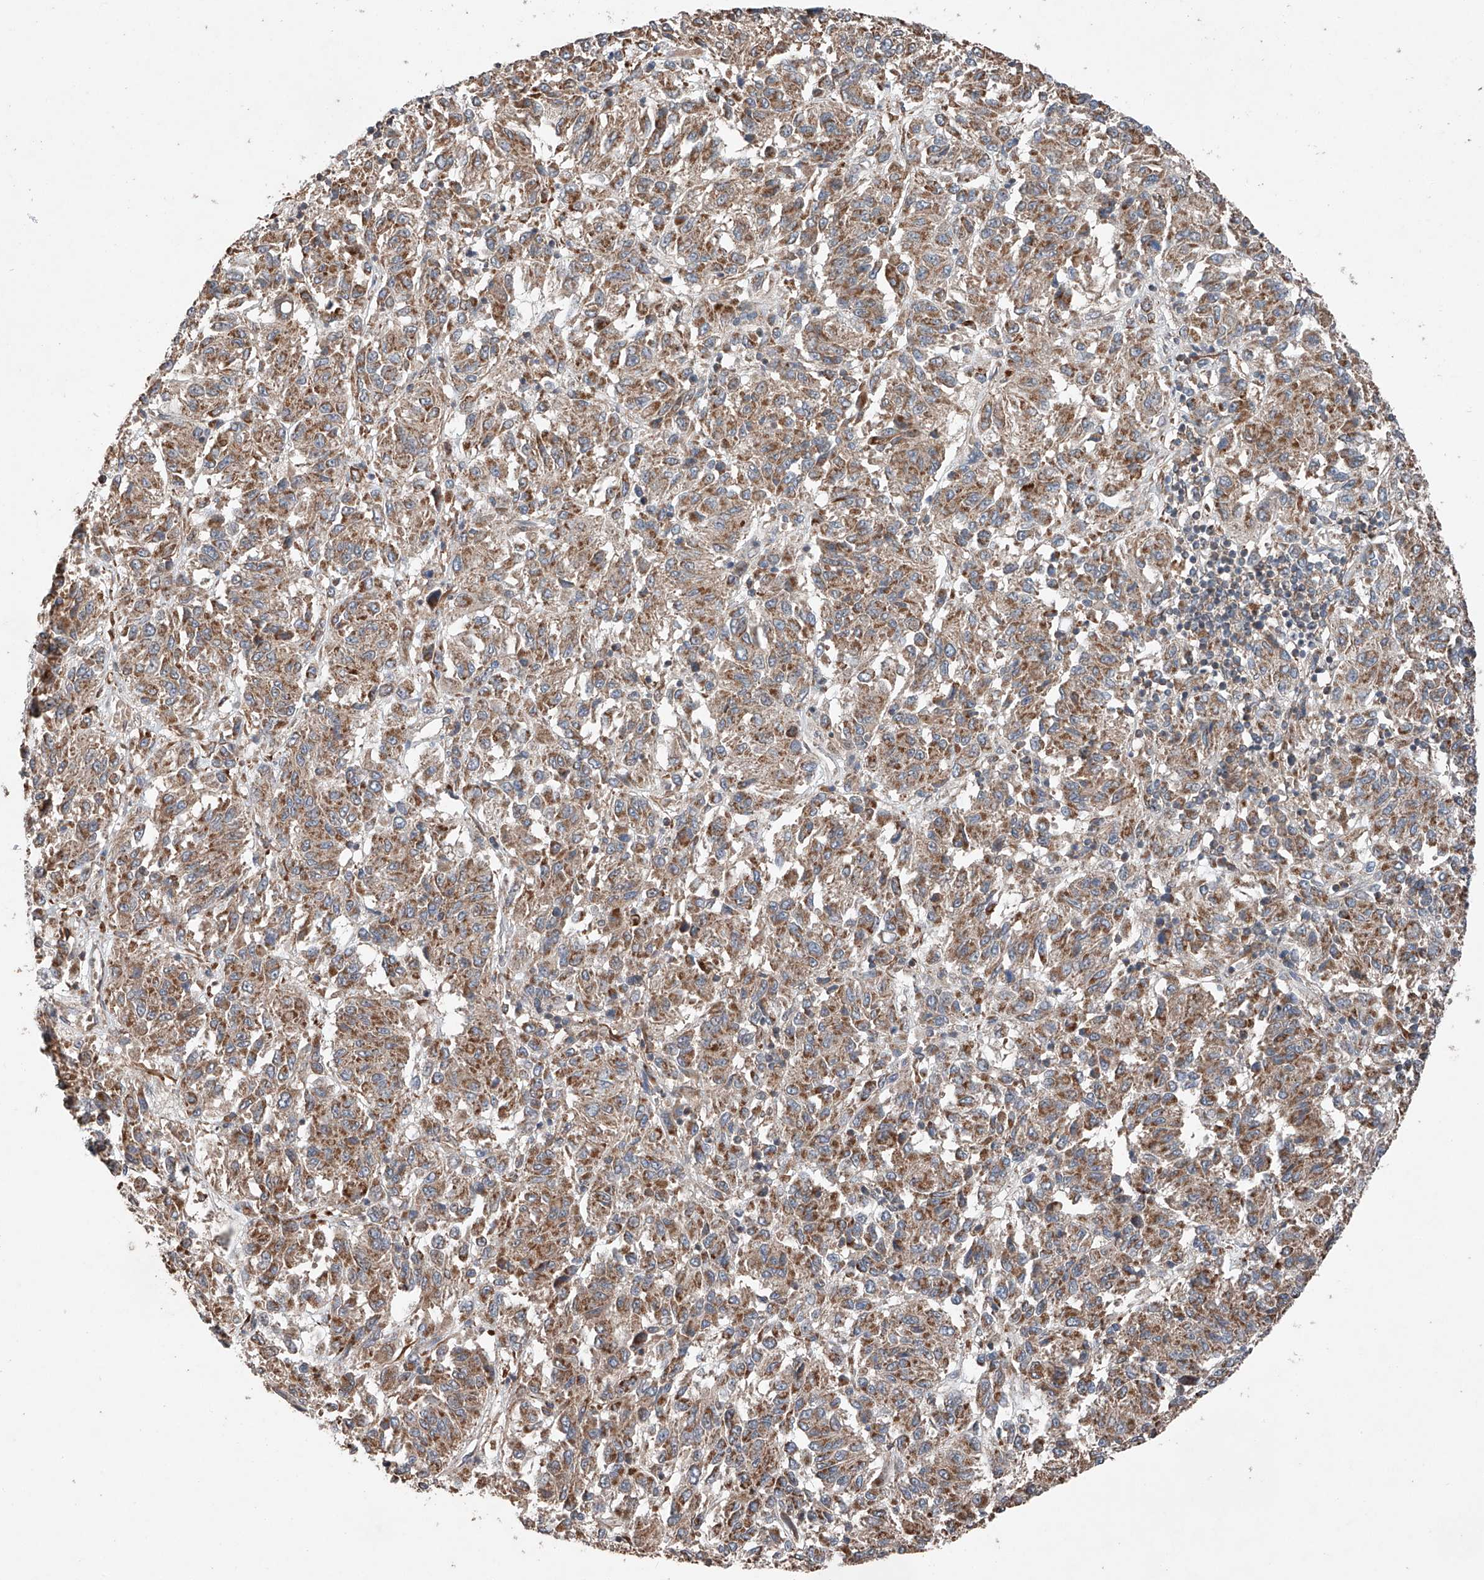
{"staining": {"intensity": "moderate", "quantity": ">75%", "location": "cytoplasmic/membranous"}, "tissue": "melanoma", "cell_type": "Tumor cells", "image_type": "cancer", "snomed": [{"axis": "morphology", "description": "Malignant melanoma, Metastatic site"}, {"axis": "topography", "description": "Lung"}], "caption": "Protein expression analysis of human melanoma reveals moderate cytoplasmic/membranous positivity in about >75% of tumor cells.", "gene": "AP4B1", "patient": {"sex": "male", "age": 64}}